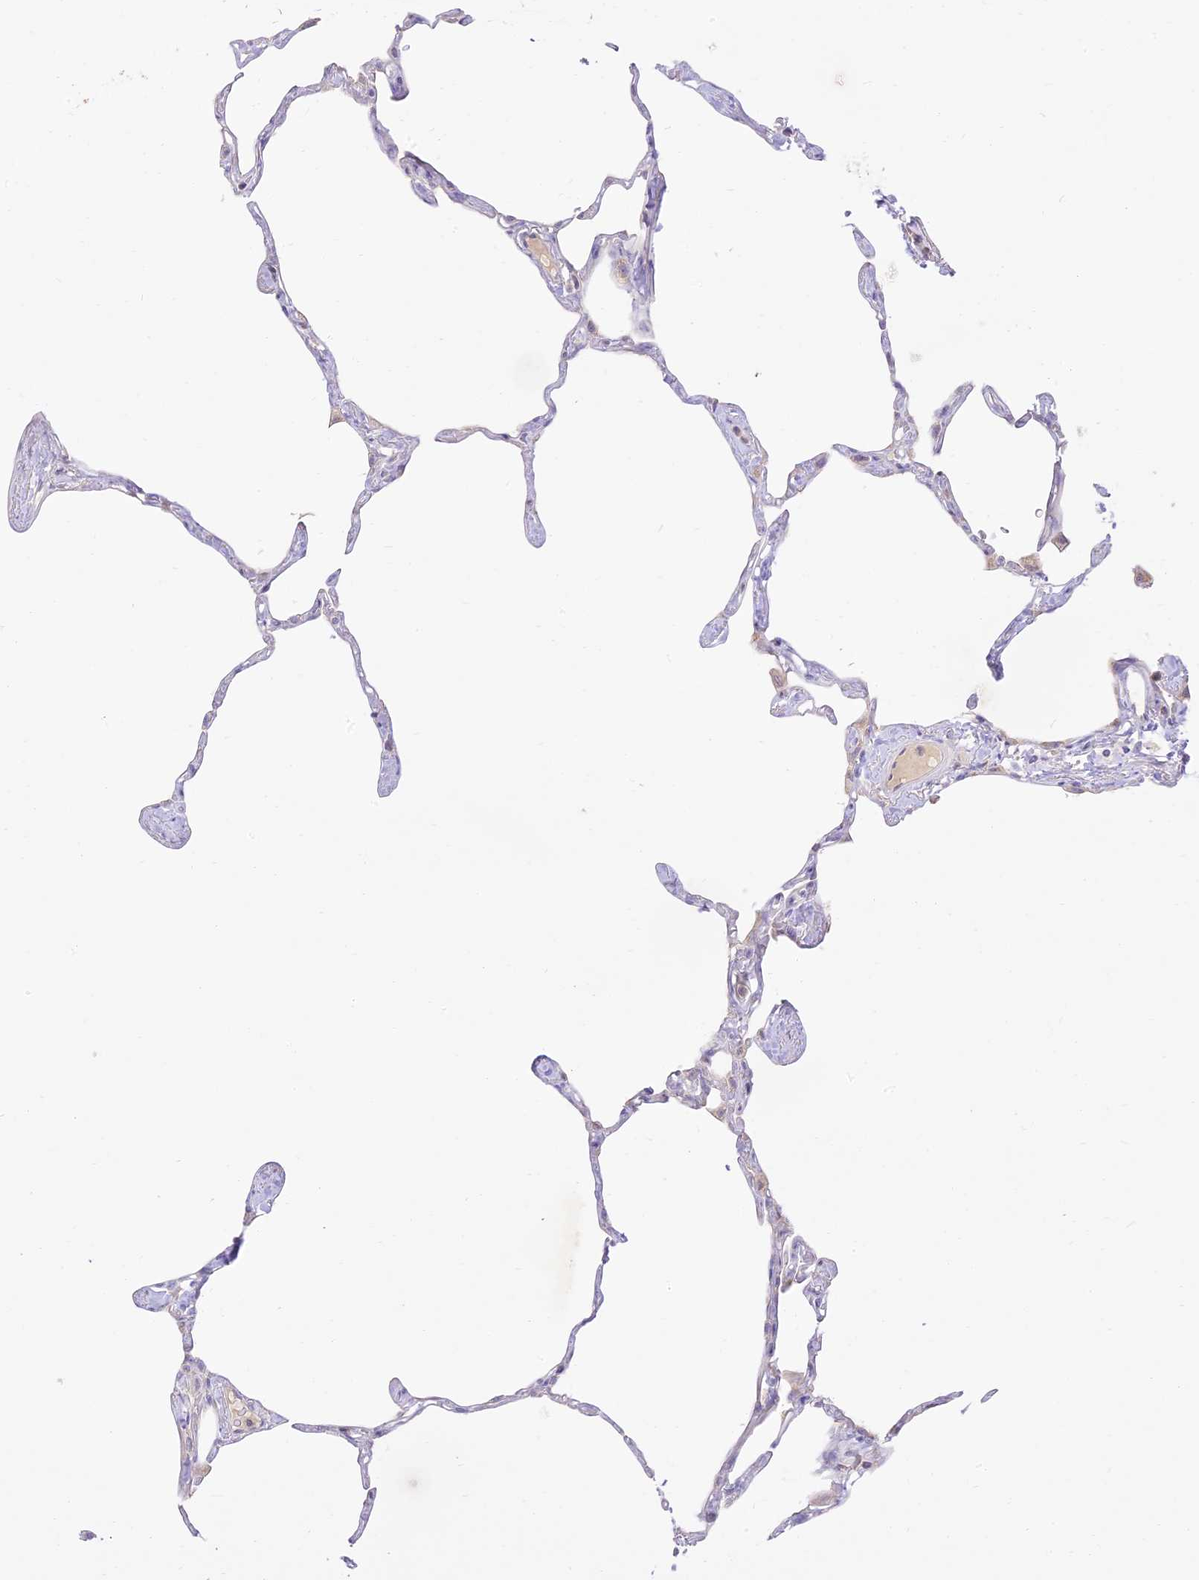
{"staining": {"intensity": "negative", "quantity": "none", "location": "none"}, "tissue": "lung", "cell_type": "Alveolar cells", "image_type": "normal", "snomed": [{"axis": "morphology", "description": "Normal tissue, NOS"}, {"axis": "topography", "description": "Lung"}], "caption": "IHC image of normal lung stained for a protein (brown), which exhibits no positivity in alveolar cells.", "gene": "LRRC15", "patient": {"sex": "male", "age": 65}}